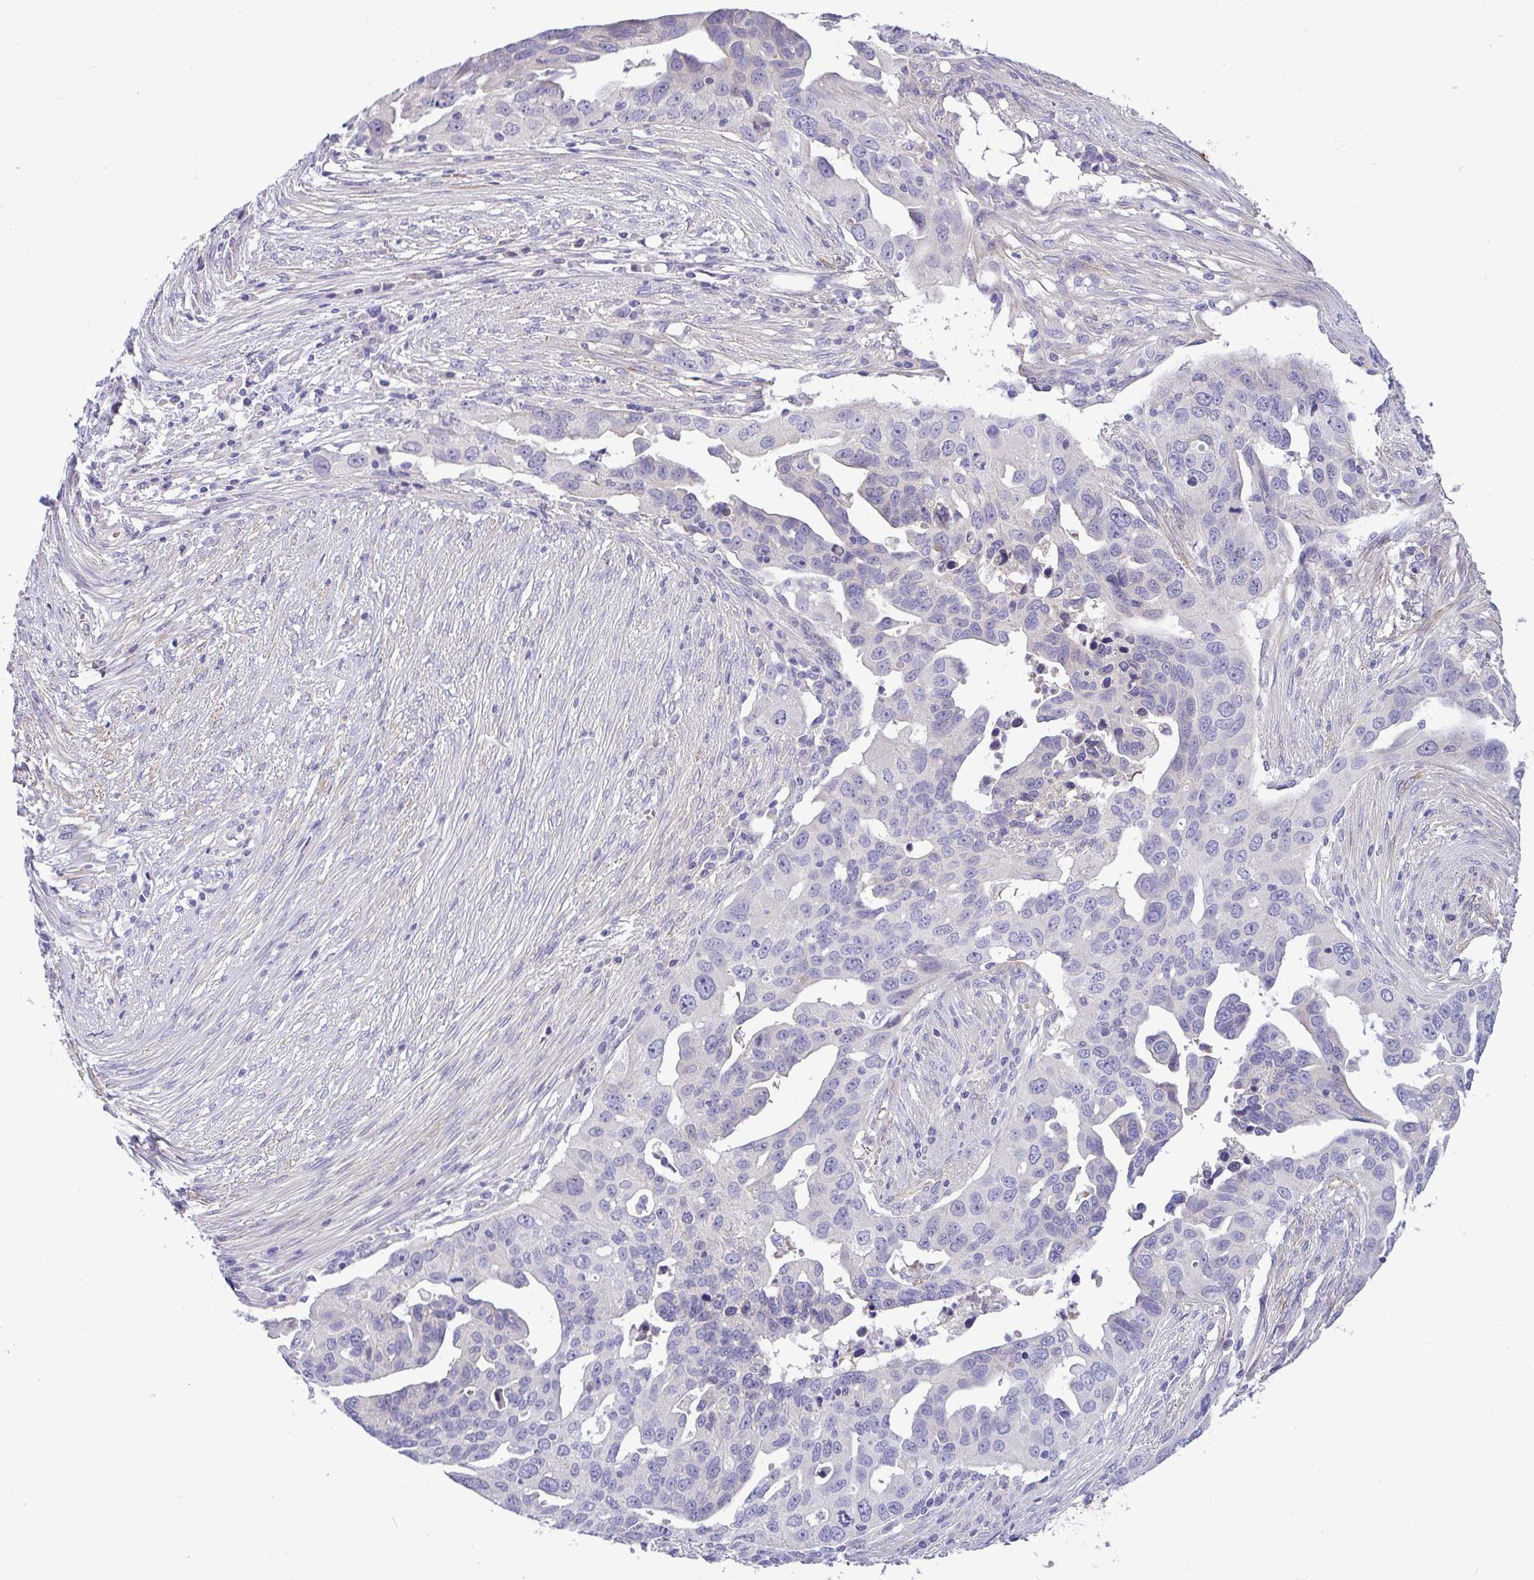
{"staining": {"intensity": "negative", "quantity": "none", "location": "none"}, "tissue": "ovarian cancer", "cell_type": "Tumor cells", "image_type": "cancer", "snomed": [{"axis": "morphology", "description": "Carcinoma, endometroid"}, {"axis": "morphology", "description": "Cystadenocarcinoma, serous, NOS"}, {"axis": "topography", "description": "Ovary"}], "caption": "A photomicrograph of ovarian cancer (endometroid carcinoma) stained for a protein demonstrates no brown staining in tumor cells.", "gene": "MOCS1", "patient": {"sex": "female", "age": 45}}